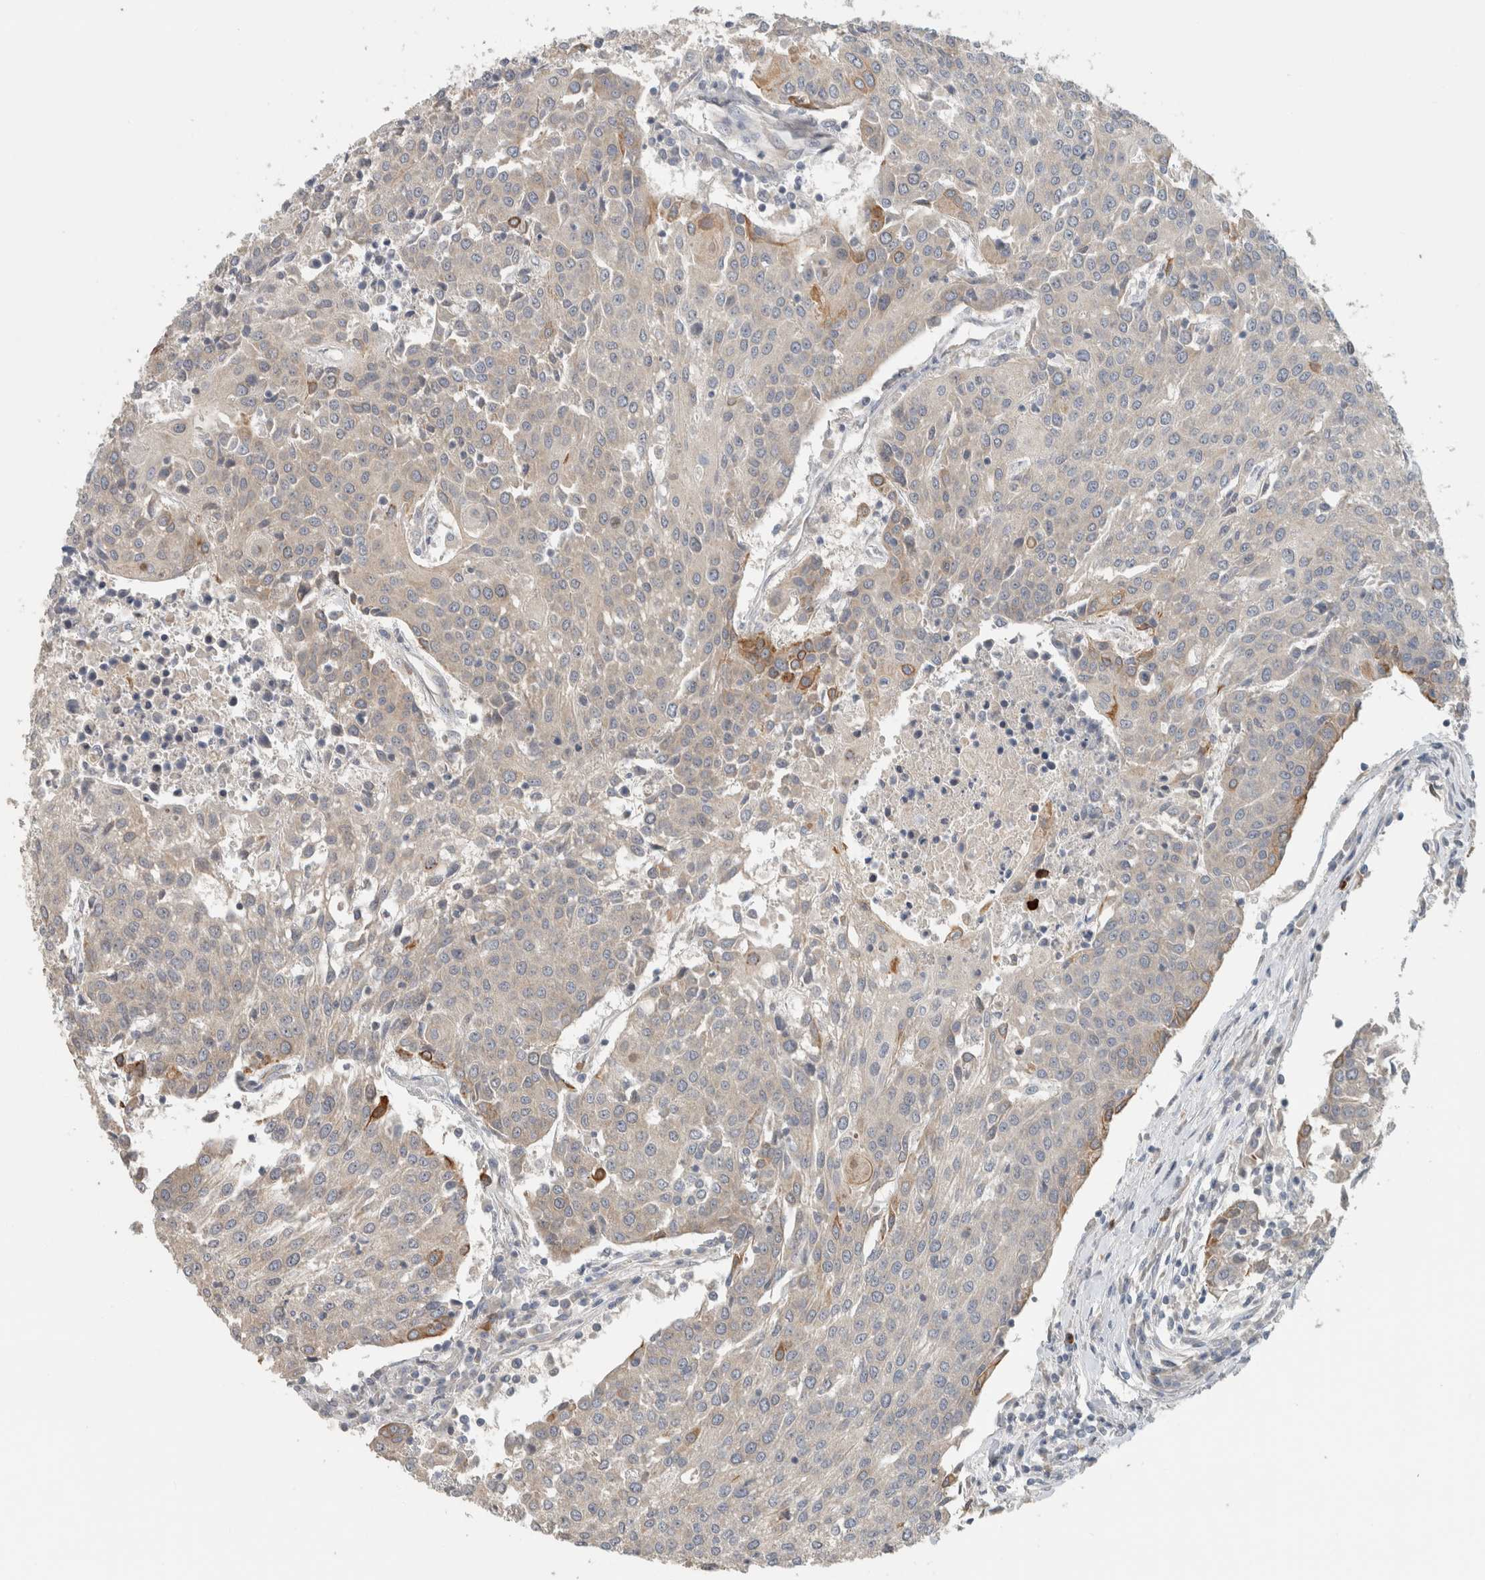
{"staining": {"intensity": "moderate", "quantity": "<25%", "location": "cytoplasmic/membranous"}, "tissue": "urothelial cancer", "cell_type": "Tumor cells", "image_type": "cancer", "snomed": [{"axis": "morphology", "description": "Urothelial carcinoma, High grade"}, {"axis": "topography", "description": "Urinary bladder"}], "caption": "Immunohistochemical staining of urothelial cancer demonstrates low levels of moderate cytoplasmic/membranous expression in about <25% of tumor cells.", "gene": "PUM1", "patient": {"sex": "female", "age": 85}}